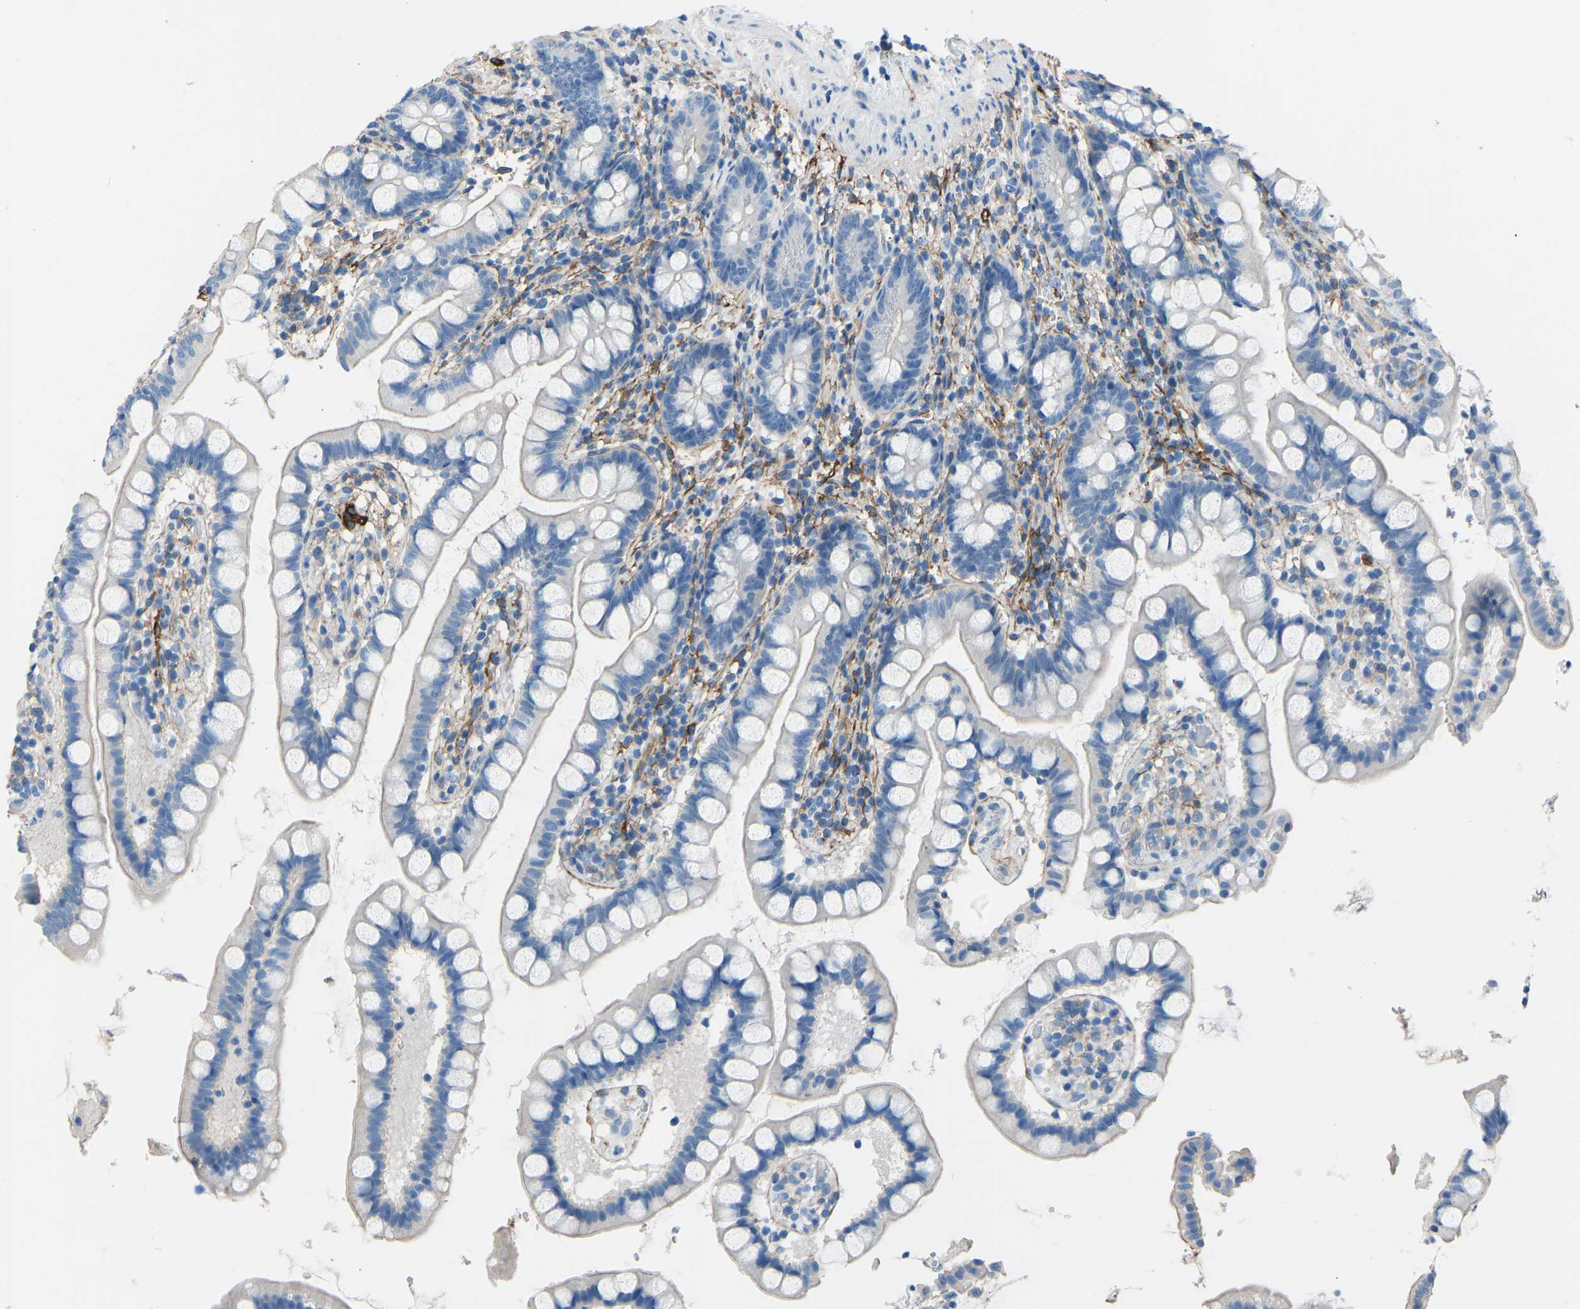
{"staining": {"intensity": "moderate", "quantity": "<25%", "location": "cytoplasmic/membranous"}, "tissue": "small intestine", "cell_type": "Glandular cells", "image_type": "normal", "snomed": [{"axis": "morphology", "description": "Normal tissue, NOS"}, {"axis": "topography", "description": "Small intestine"}], "caption": "IHC (DAB (3,3'-diaminobenzidine)) staining of unremarkable human small intestine shows moderate cytoplasmic/membranous protein expression in about <25% of glandular cells.", "gene": "MYH10", "patient": {"sex": "female", "age": 84}}